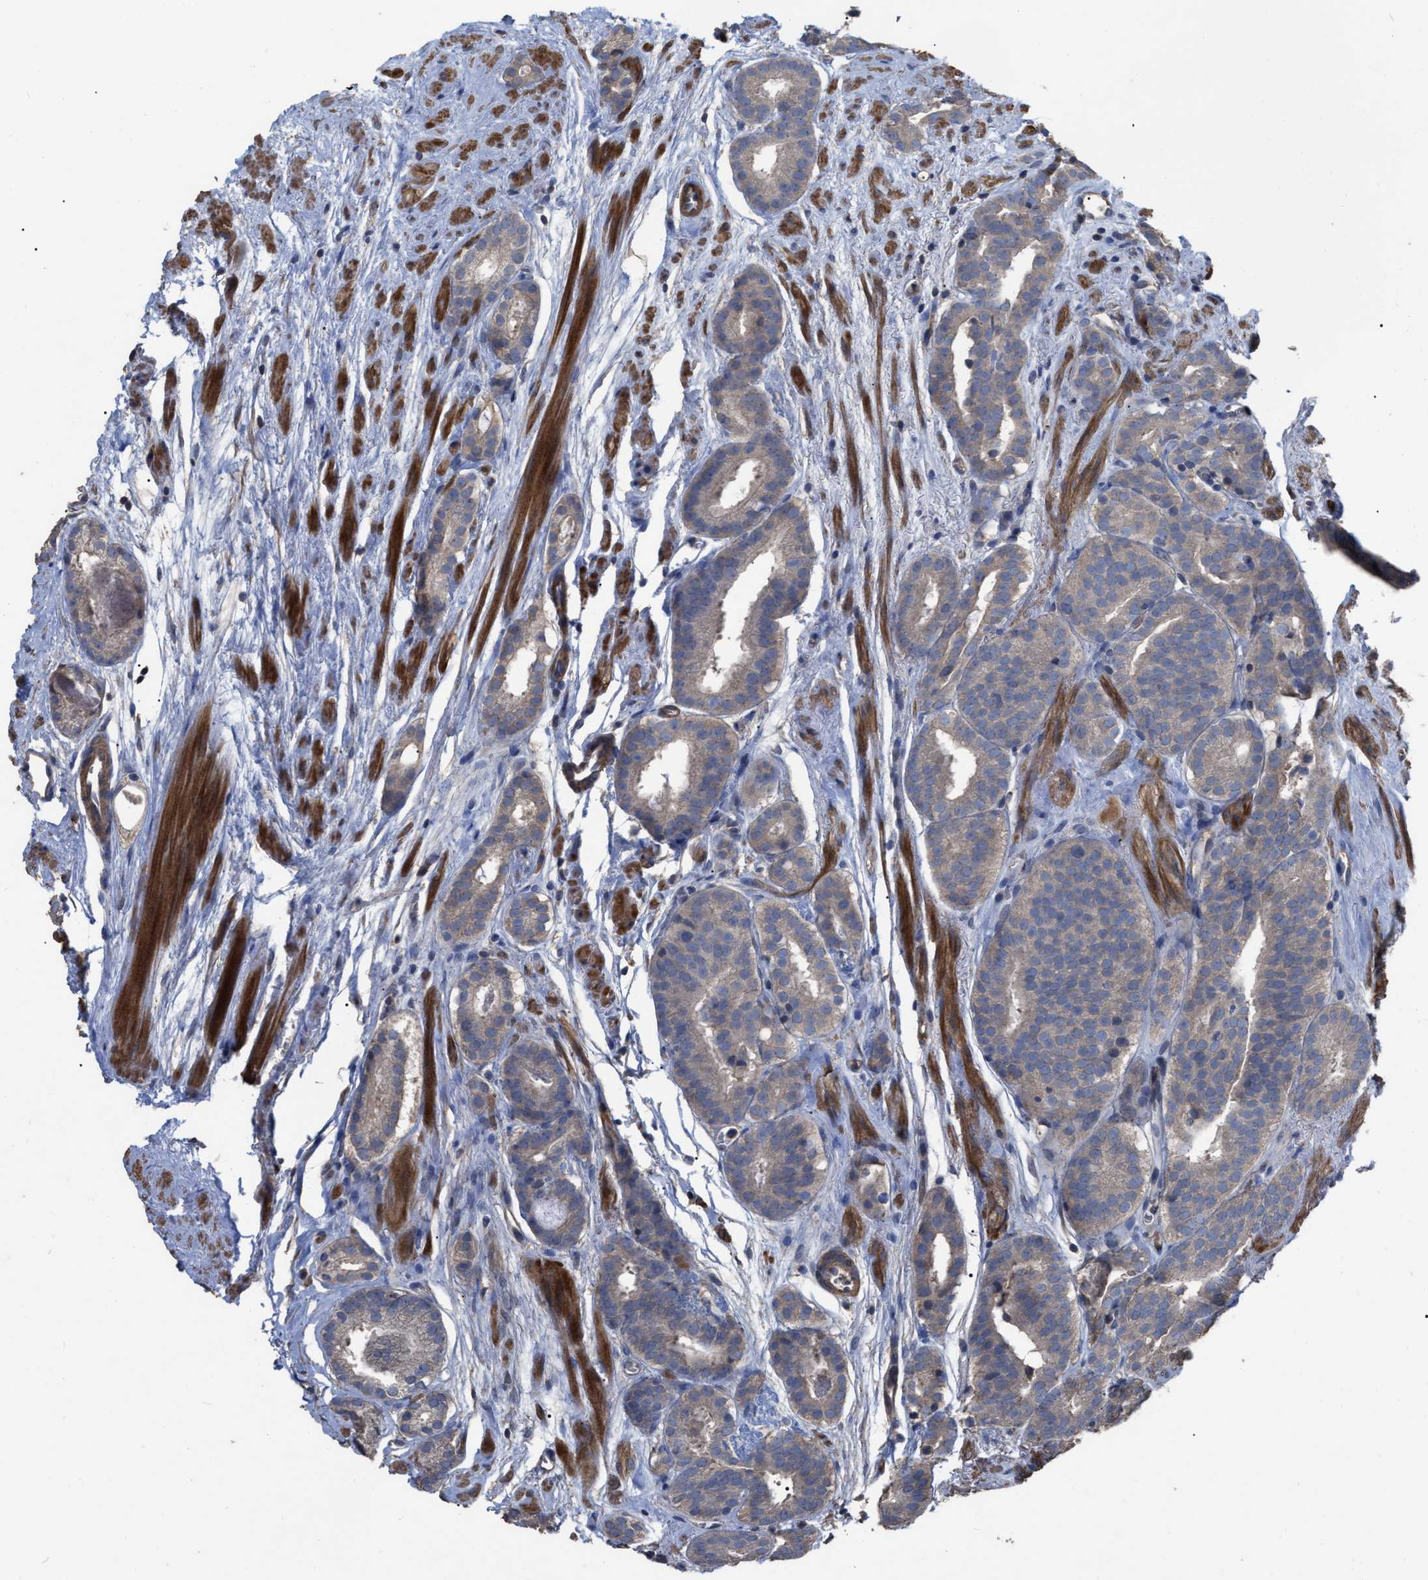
{"staining": {"intensity": "weak", "quantity": "<25%", "location": "cytoplasmic/membranous"}, "tissue": "prostate cancer", "cell_type": "Tumor cells", "image_type": "cancer", "snomed": [{"axis": "morphology", "description": "Adenocarcinoma, Low grade"}, {"axis": "topography", "description": "Prostate"}], "caption": "Tumor cells are negative for brown protein staining in prostate cancer (adenocarcinoma (low-grade)).", "gene": "BTN2A1", "patient": {"sex": "male", "age": 69}}